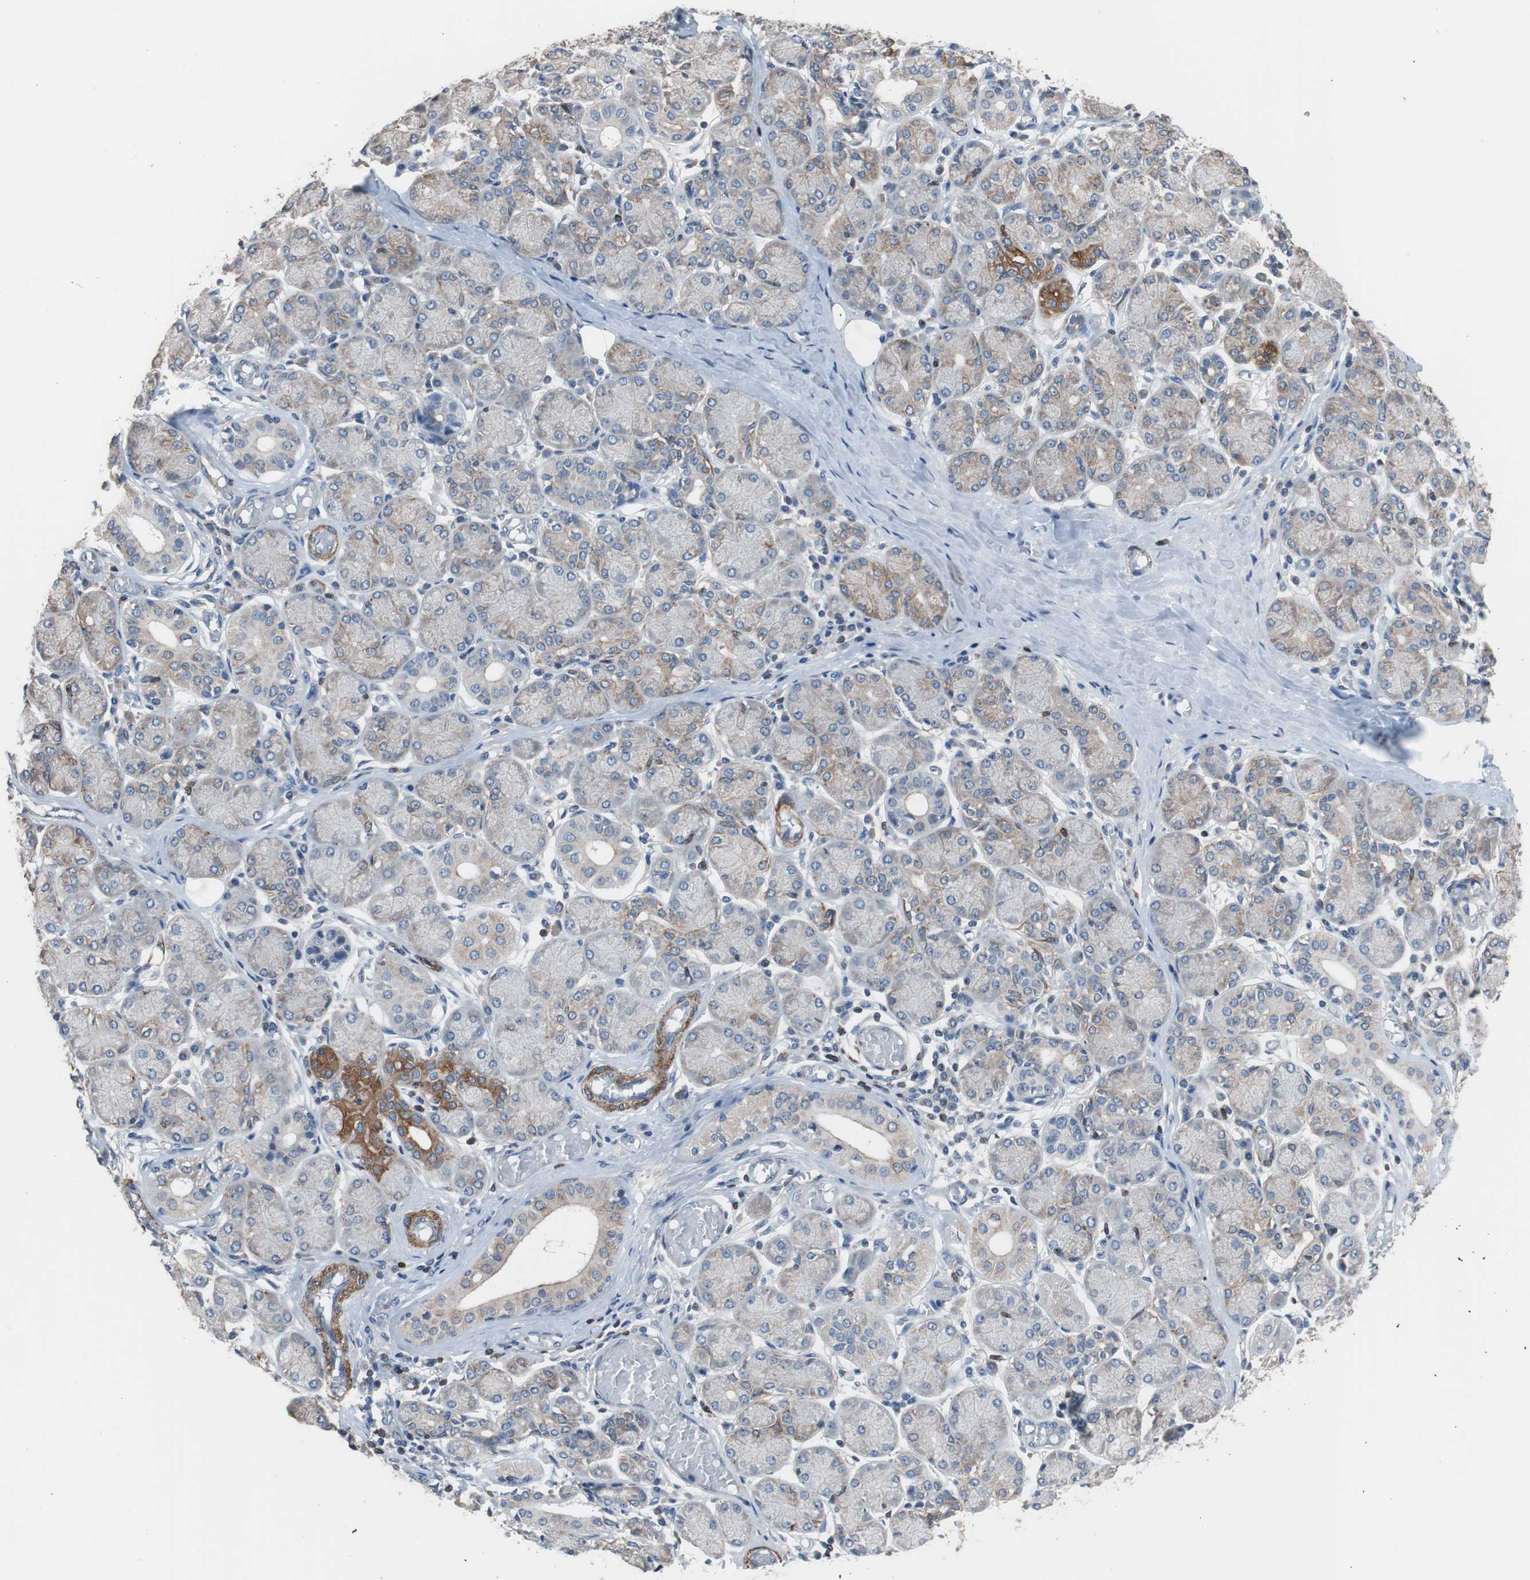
{"staining": {"intensity": "weak", "quantity": "25%-75%", "location": "cytoplasmic/membranous"}, "tissue": "salivary gland", "cell_type": "Glandular cells", "image_type": "normal", "snomed": [{"axis": "morphology", "description": "Normal tissue, NOS"}, {"axis": "topography", "description": "Salivary gland"}], "caption": "A histopathology image of human salivary gland stained for a protein shows weak cytoplasmic/membranous brown staining in glandular cells.", "gene": "PBXIP1", "patient": {"sex": "female", "age": 24}}